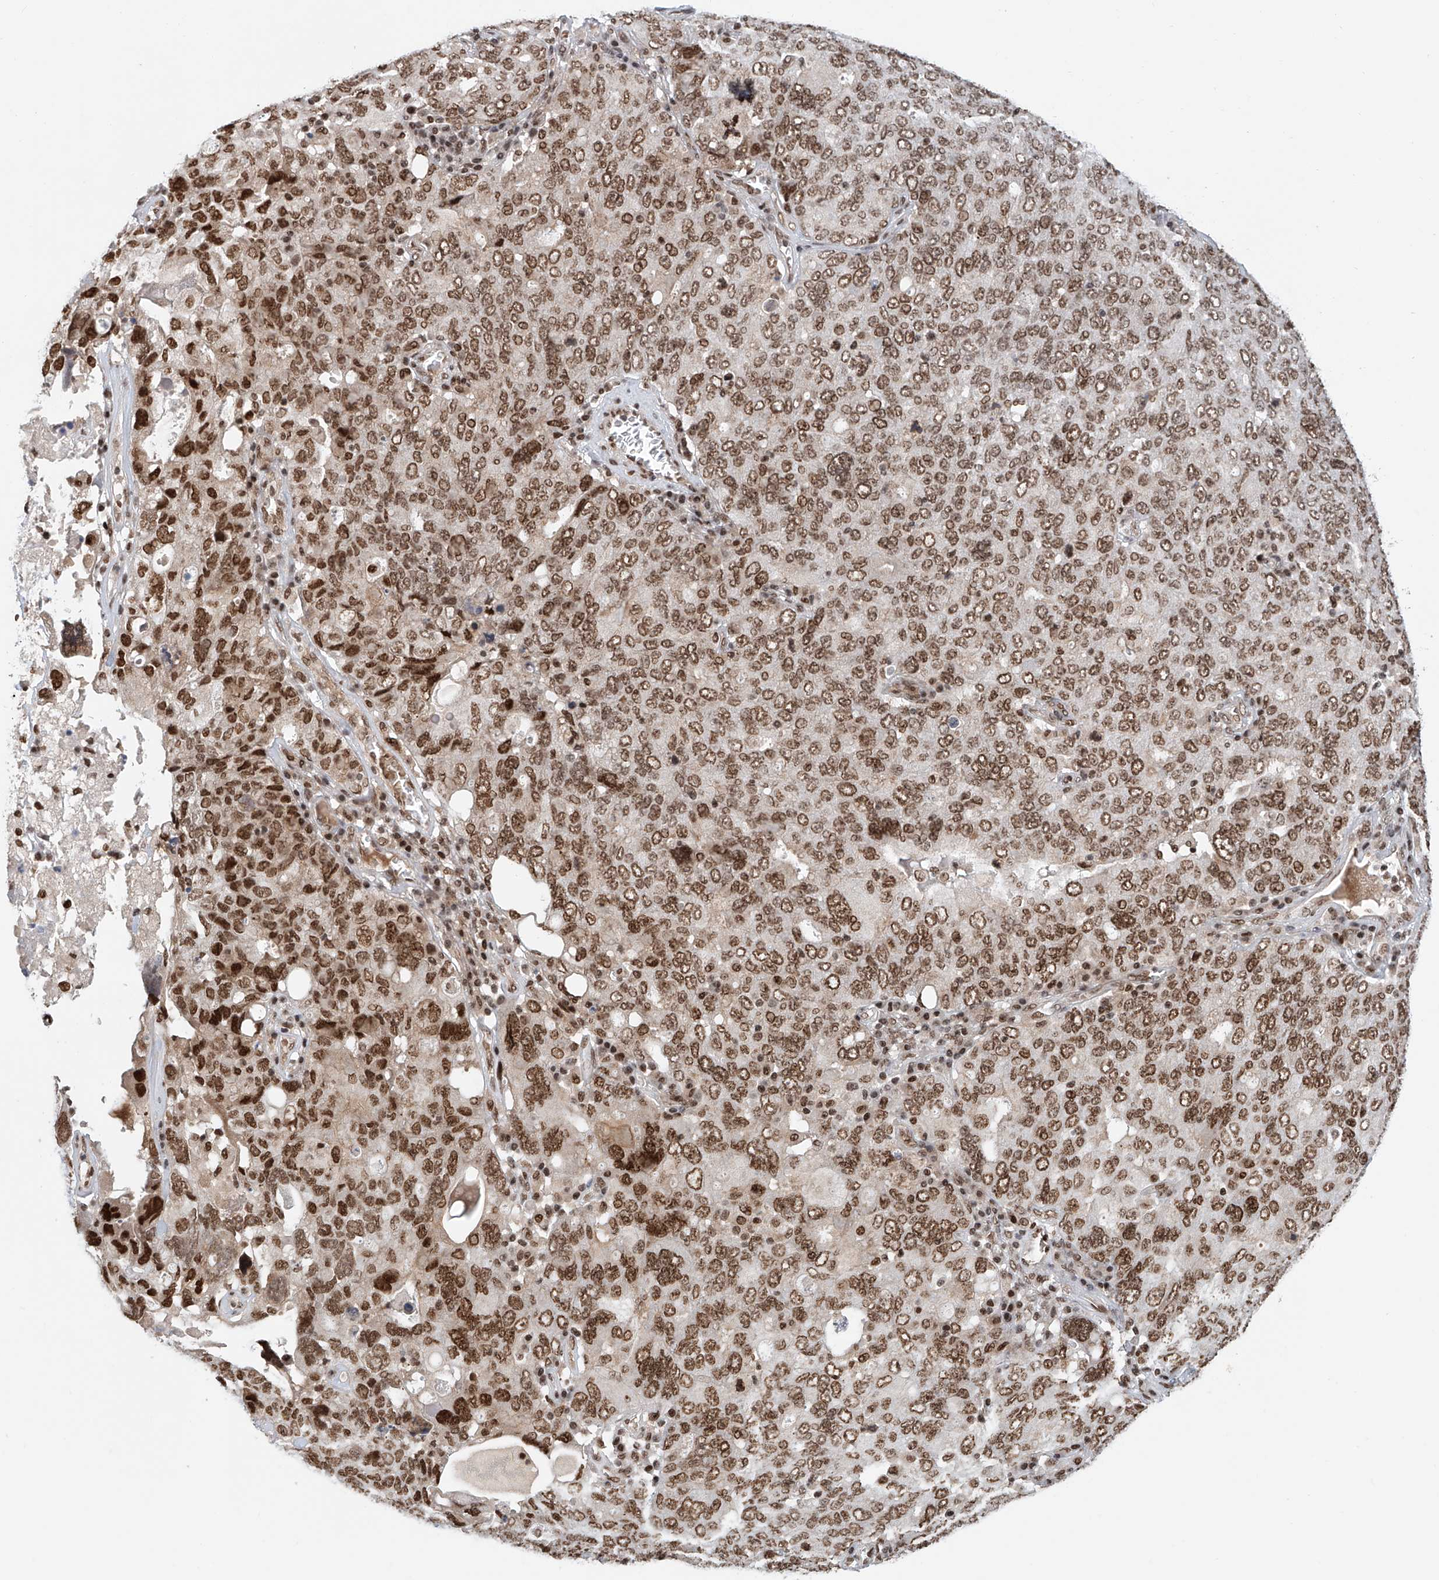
{"staining": {"intensity": "moderate", "quantity": ">75%", "location": "nuclear"}, "tissue": "ovarian cancer", "cell_type": "Tumor cells", "image_type": "cancer", "snomed": [{"axis": "morphology", "description": "Carcinoma, endometroid"}, {"axis": "topography", "description": "Ovary"}], "caption": "Immunohistochemical staining of human ovarian cancer (endometroid carcinoma) shows moderate nuclear protein expression in about >75% of tumor cells. The staining was performed using DAB, with brown indicating positive protein expression. Nuclei are stained blue with hematoxylin.", "gene": "ZNF470", "patient": {"sex": "female", "age": 62}}